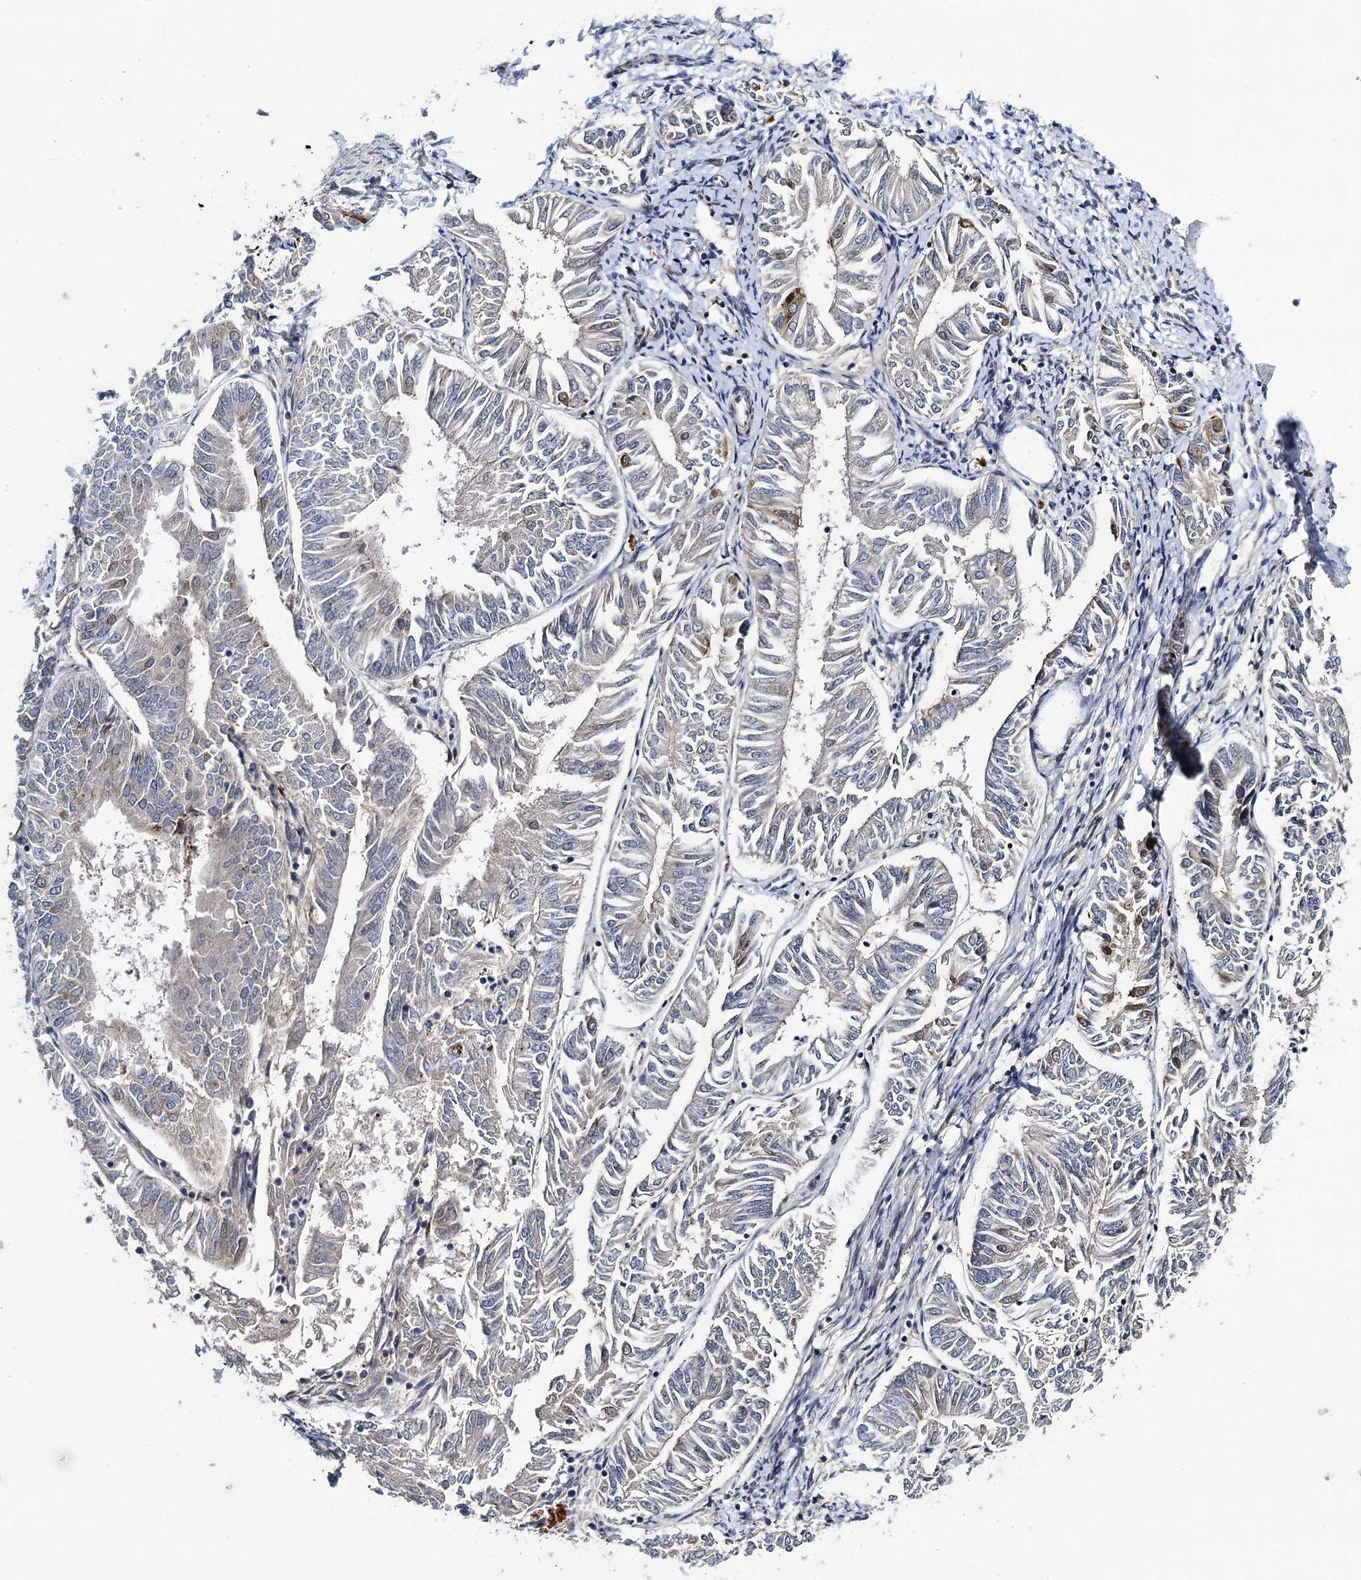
{"staining": {"intensity": "moderate", "quantity": "<25%", "location": "cytoplasmic/membranous"}, "tissue": "endometrial cancer", "cell_type": "Tumor cells", "image_type": "cancer", "snomed": [{"axis": "morphology", "description": "Adenocarcinoma, NOS"}, {"axis": "topography", "description": "Endometrium"}], "caption": "A low amount of moderate cytoplasmic/membranous staining is seen in approximately <25% of tumor cells in endometrial cancer tissue. (DAB = brown stain, brightfield microscopy at high magnification).", "gene": "UBR1", "patient": {"sex": "female", "age": 58}}